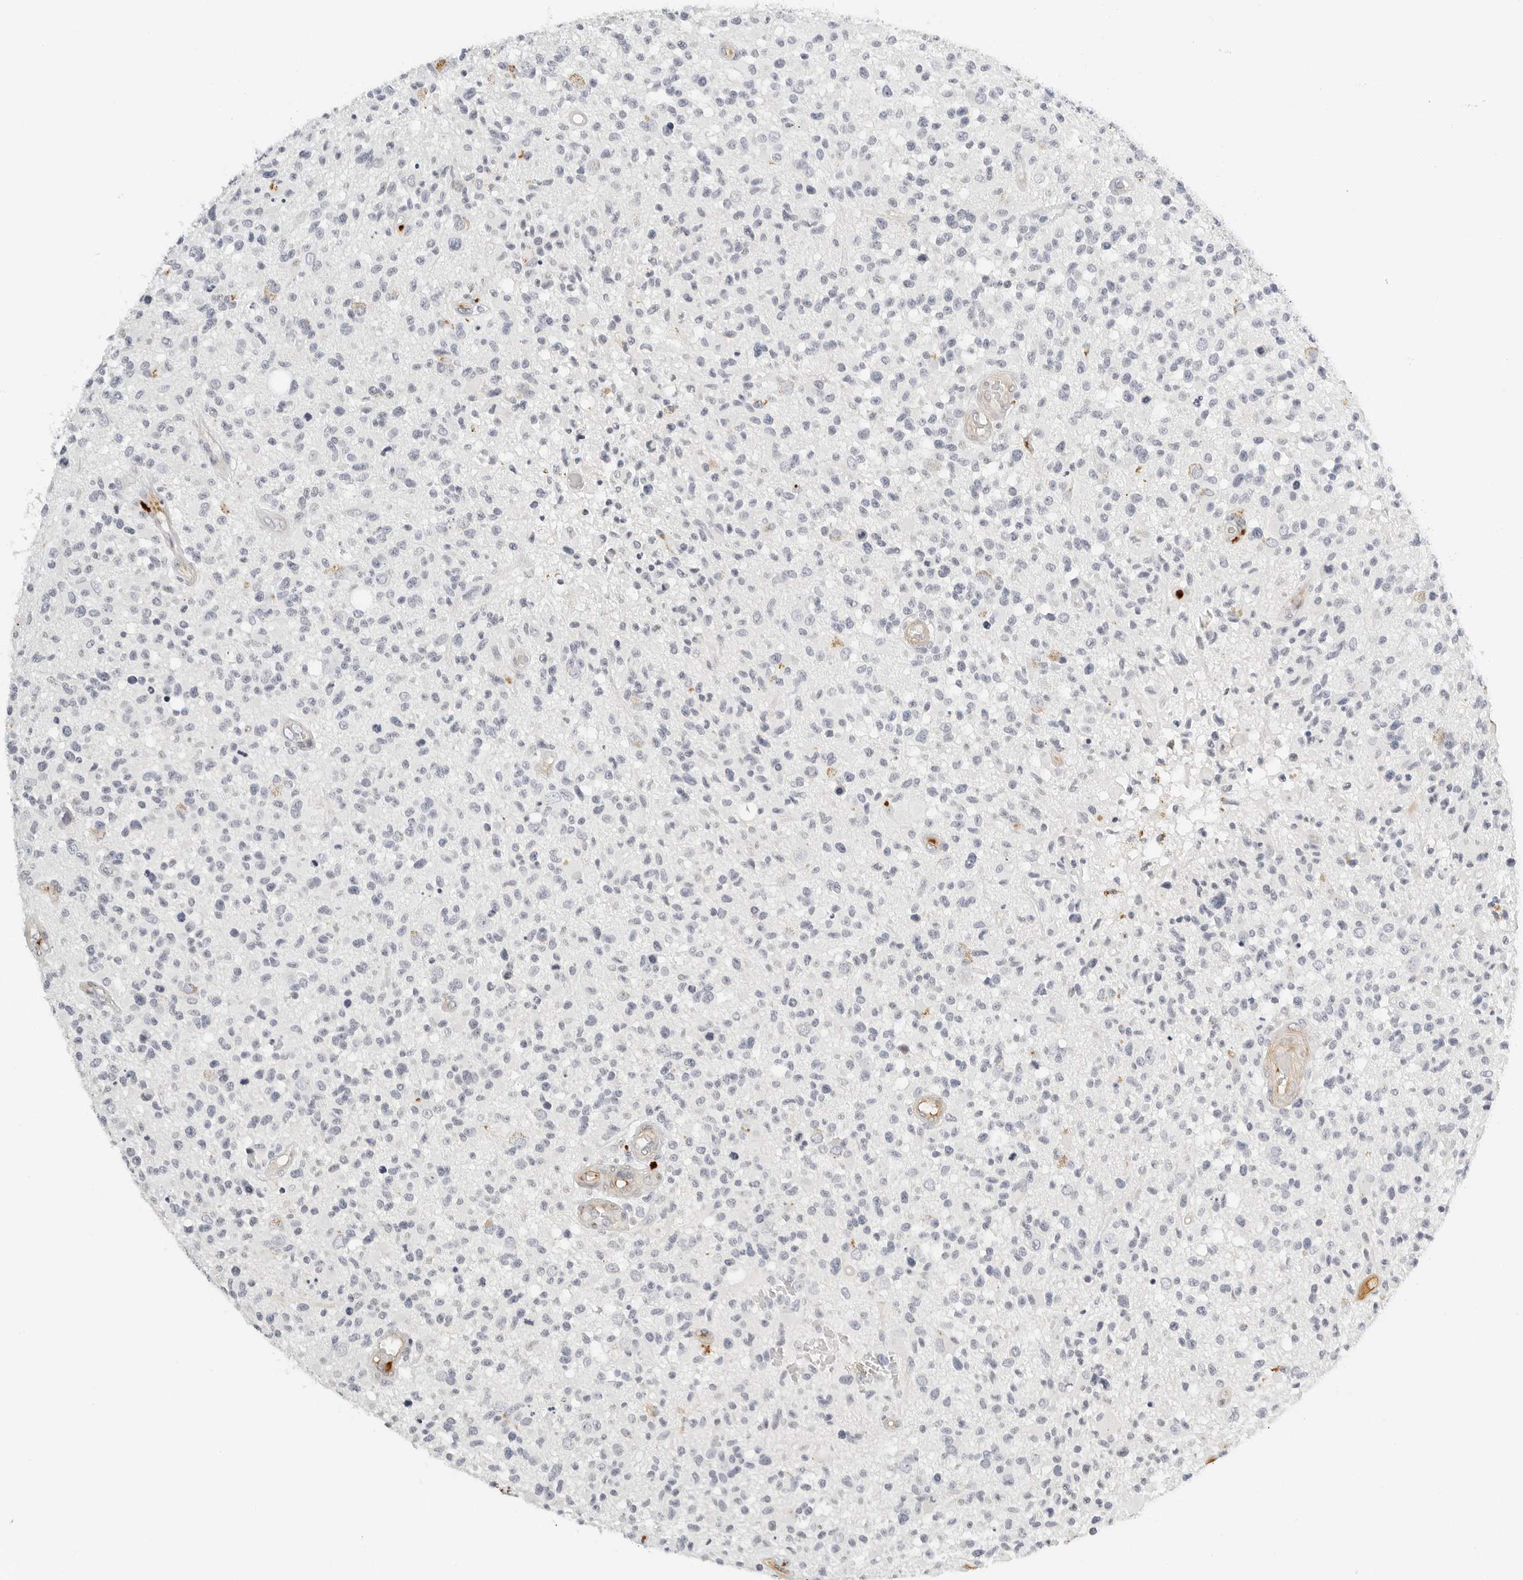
{"staining": {"intensity": "negative", "quantity": "none", "location": "none"}, "tissue": "glioma", "cell_type": "Tumor cells", "image_type": "cancer", "snomed": [{"axis": "morphology", "description": "Glioma, malignant, High grade"}, {"axis": "morphology", "description": "Glioblastoma, NOS"}, {"axis": "topography", "description": "Brain"}], "caption": "The immunohistochemistry (IHC) photomicrograph has no significant expression in tumor cells of malignant glioma (high-grade) tissue.", "gene": "PKDCC", "patient": {"sex": "male", "age": 60}}